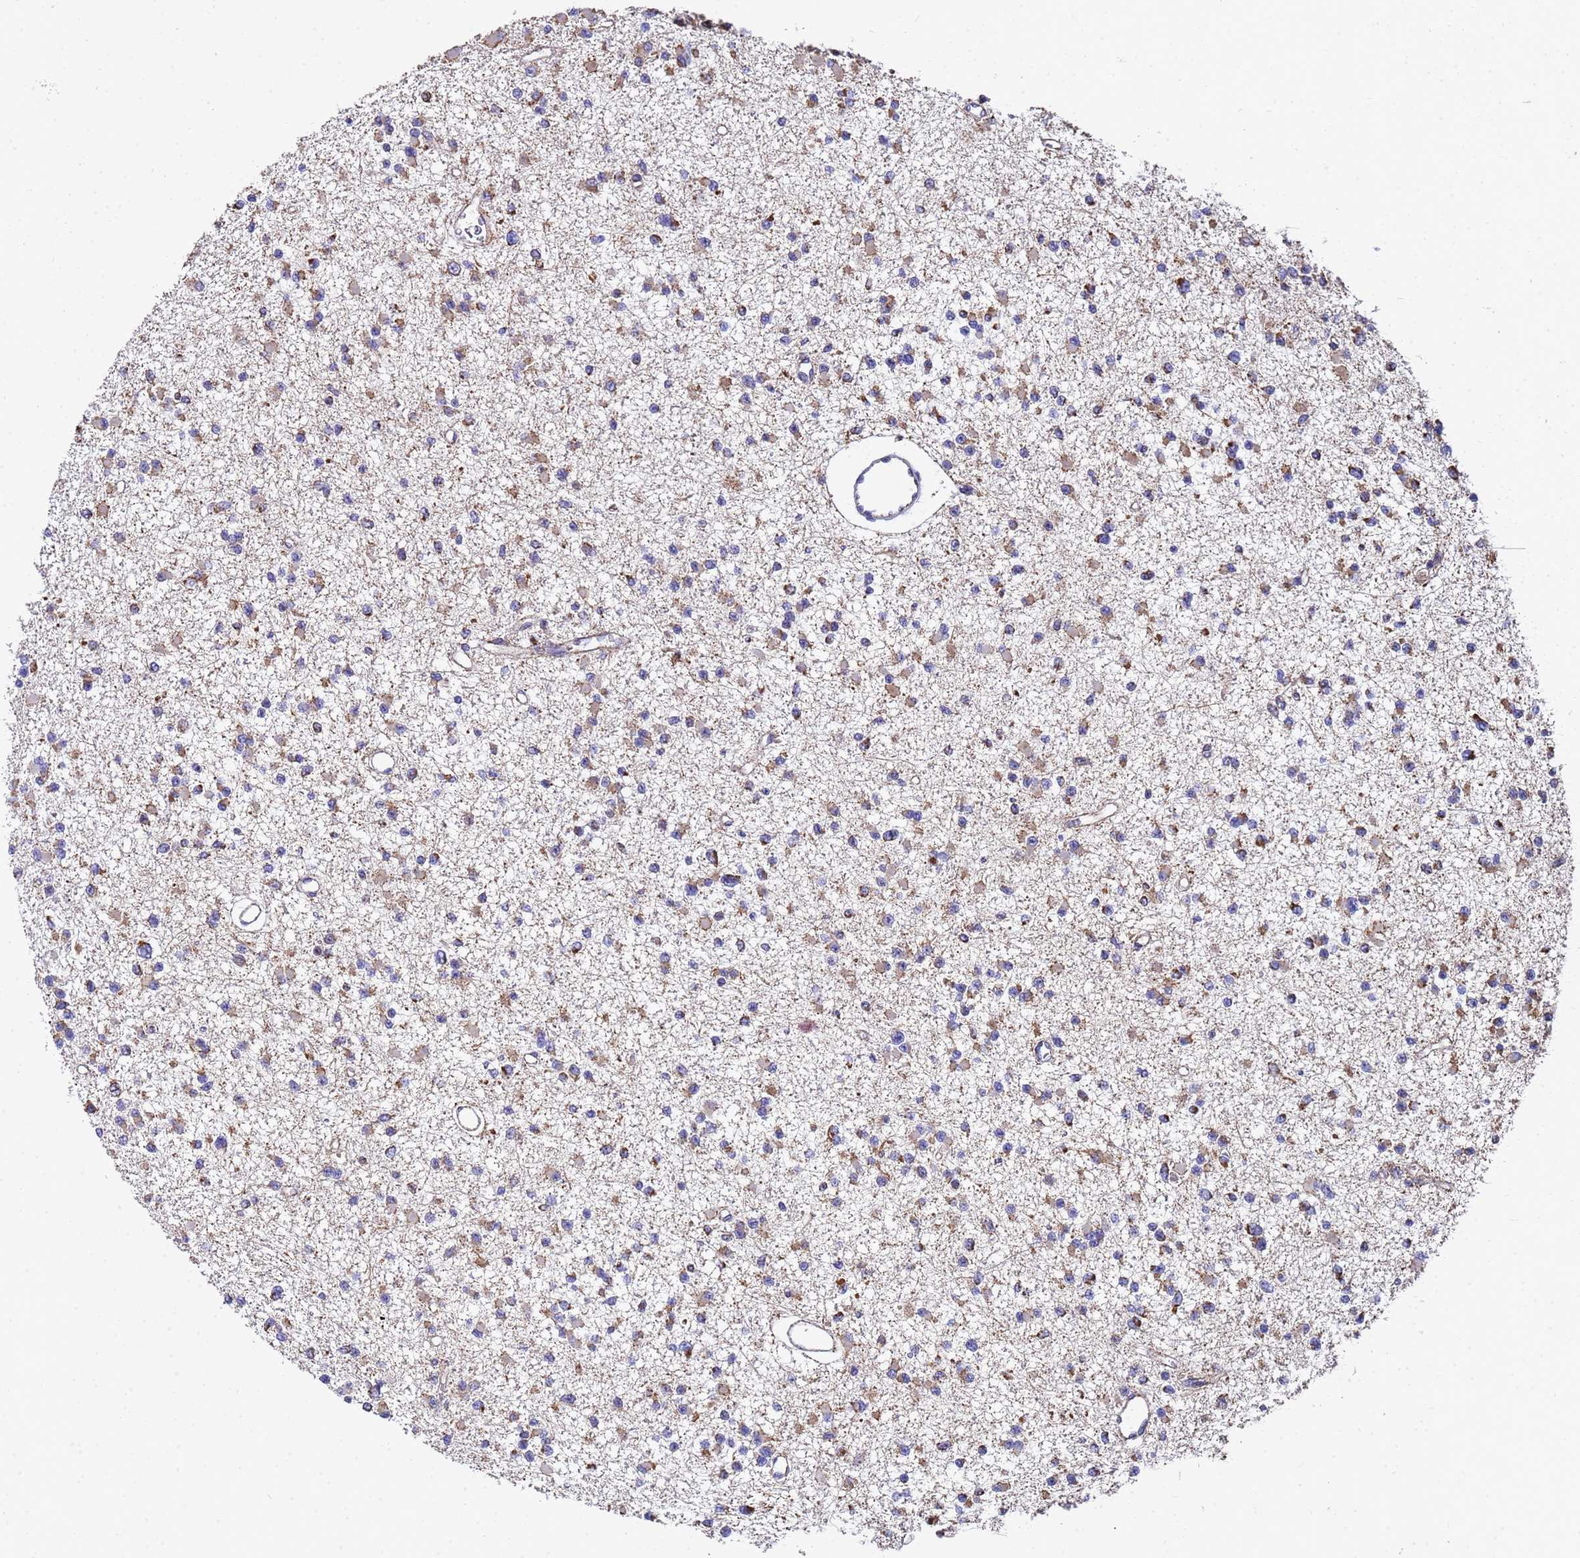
{"staining": {"intensity": "moderate", "quantity": ">75%", "location": "cytoplasmic/membranous"}, "tissue": "glioma", "cell_type": "Tumor cells", "image_type": "cancer", "snomed": [{"axis": "morphology", "description": "Glioma, malignant, Low grade"}, {"axis": "topography", "description": "Brain"}], "caption": "The histopathology image exhibits a brown stain indicating the presence of a protein in the cytoplasmic/membranous of tumor cells in glioma.", "gene": "MRPS12", "patient": {"sex": "female", "age": 22}}